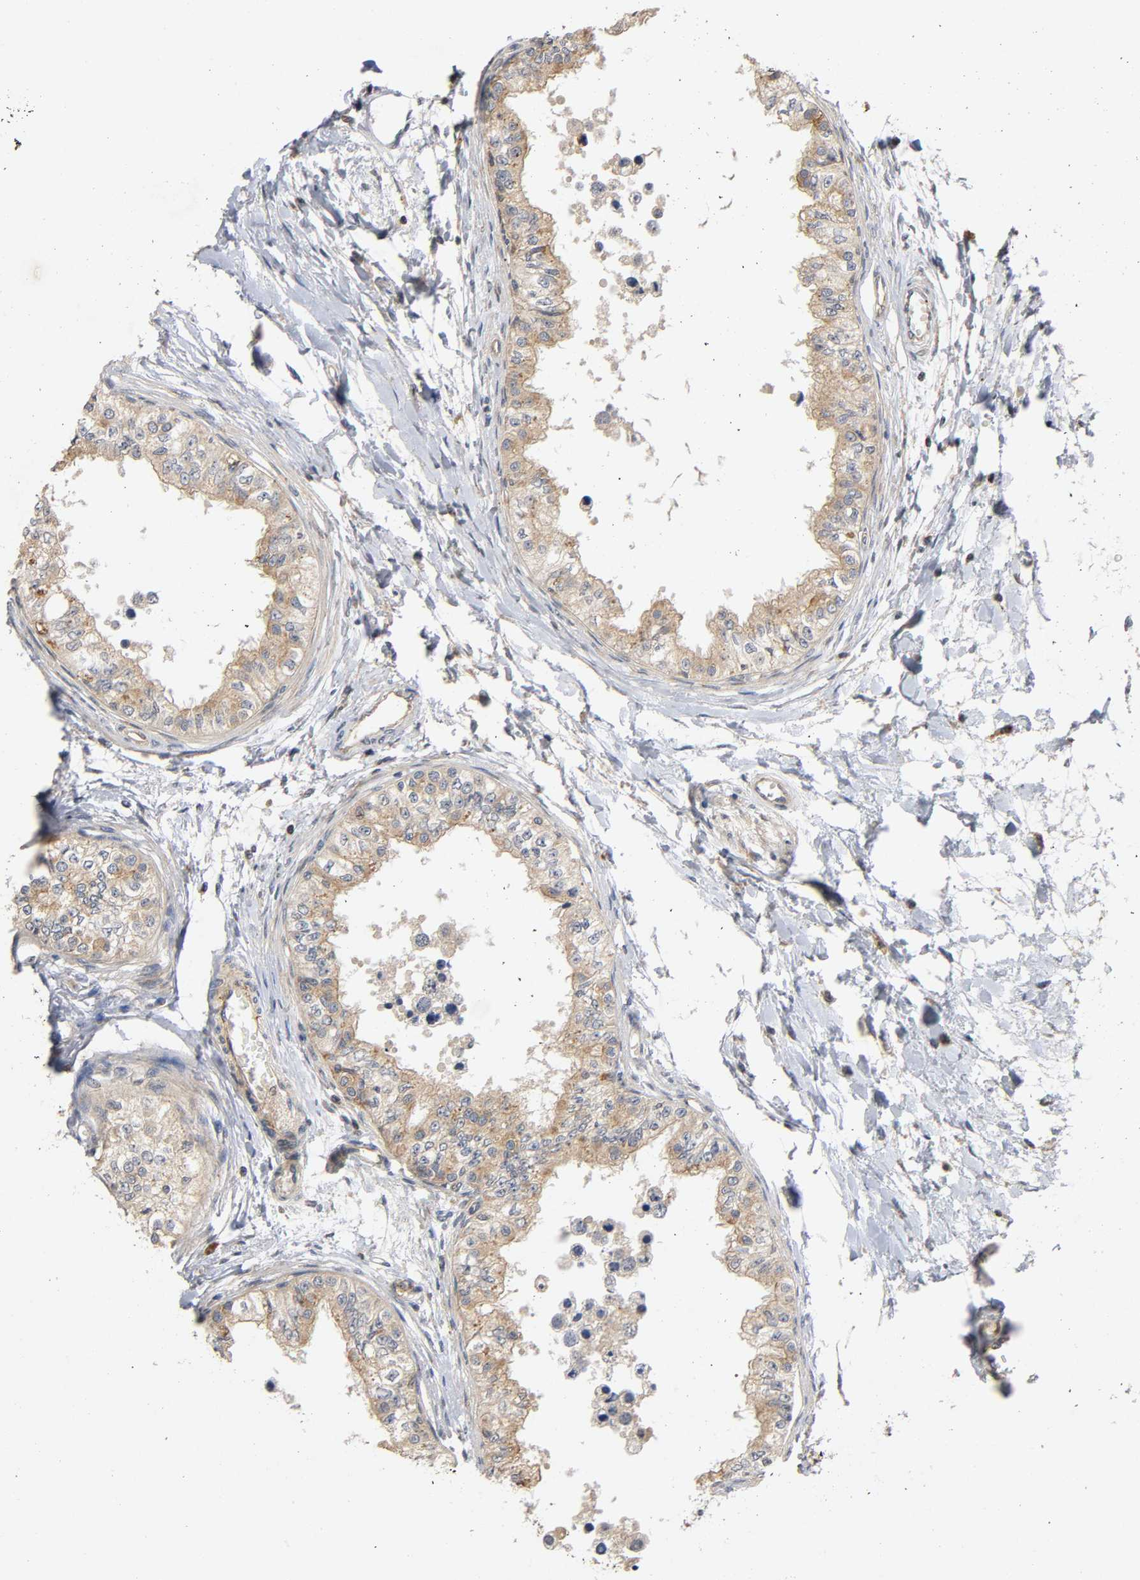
{"staining": {"intensity": "moderate", "quantity": ">75%", "location": "cytoplasmic/membranous"}, "tissue": "epididymis", "cell_type": "Glandular cells", "image_type": "normal", "snomed": [{"axis": "morphology", "description": "Normal tissue, NOS"}, {"axis": "morphology", "description": "Adenocarcinoma, metastatic, NOS"}, {"axis": "topography", "description": "Testis"}, {"axis": "topography", "description": "Epididymis"}], "caption": "An immunohistochemistry (IHC) image of benign tissue is shown. Protein staining in brown highlights moderate cytoplasmic/membranous positivity in epididymis within glandular cells.", "gene": "IKBKB", "patient": {"sex": "male", "age": 26}}